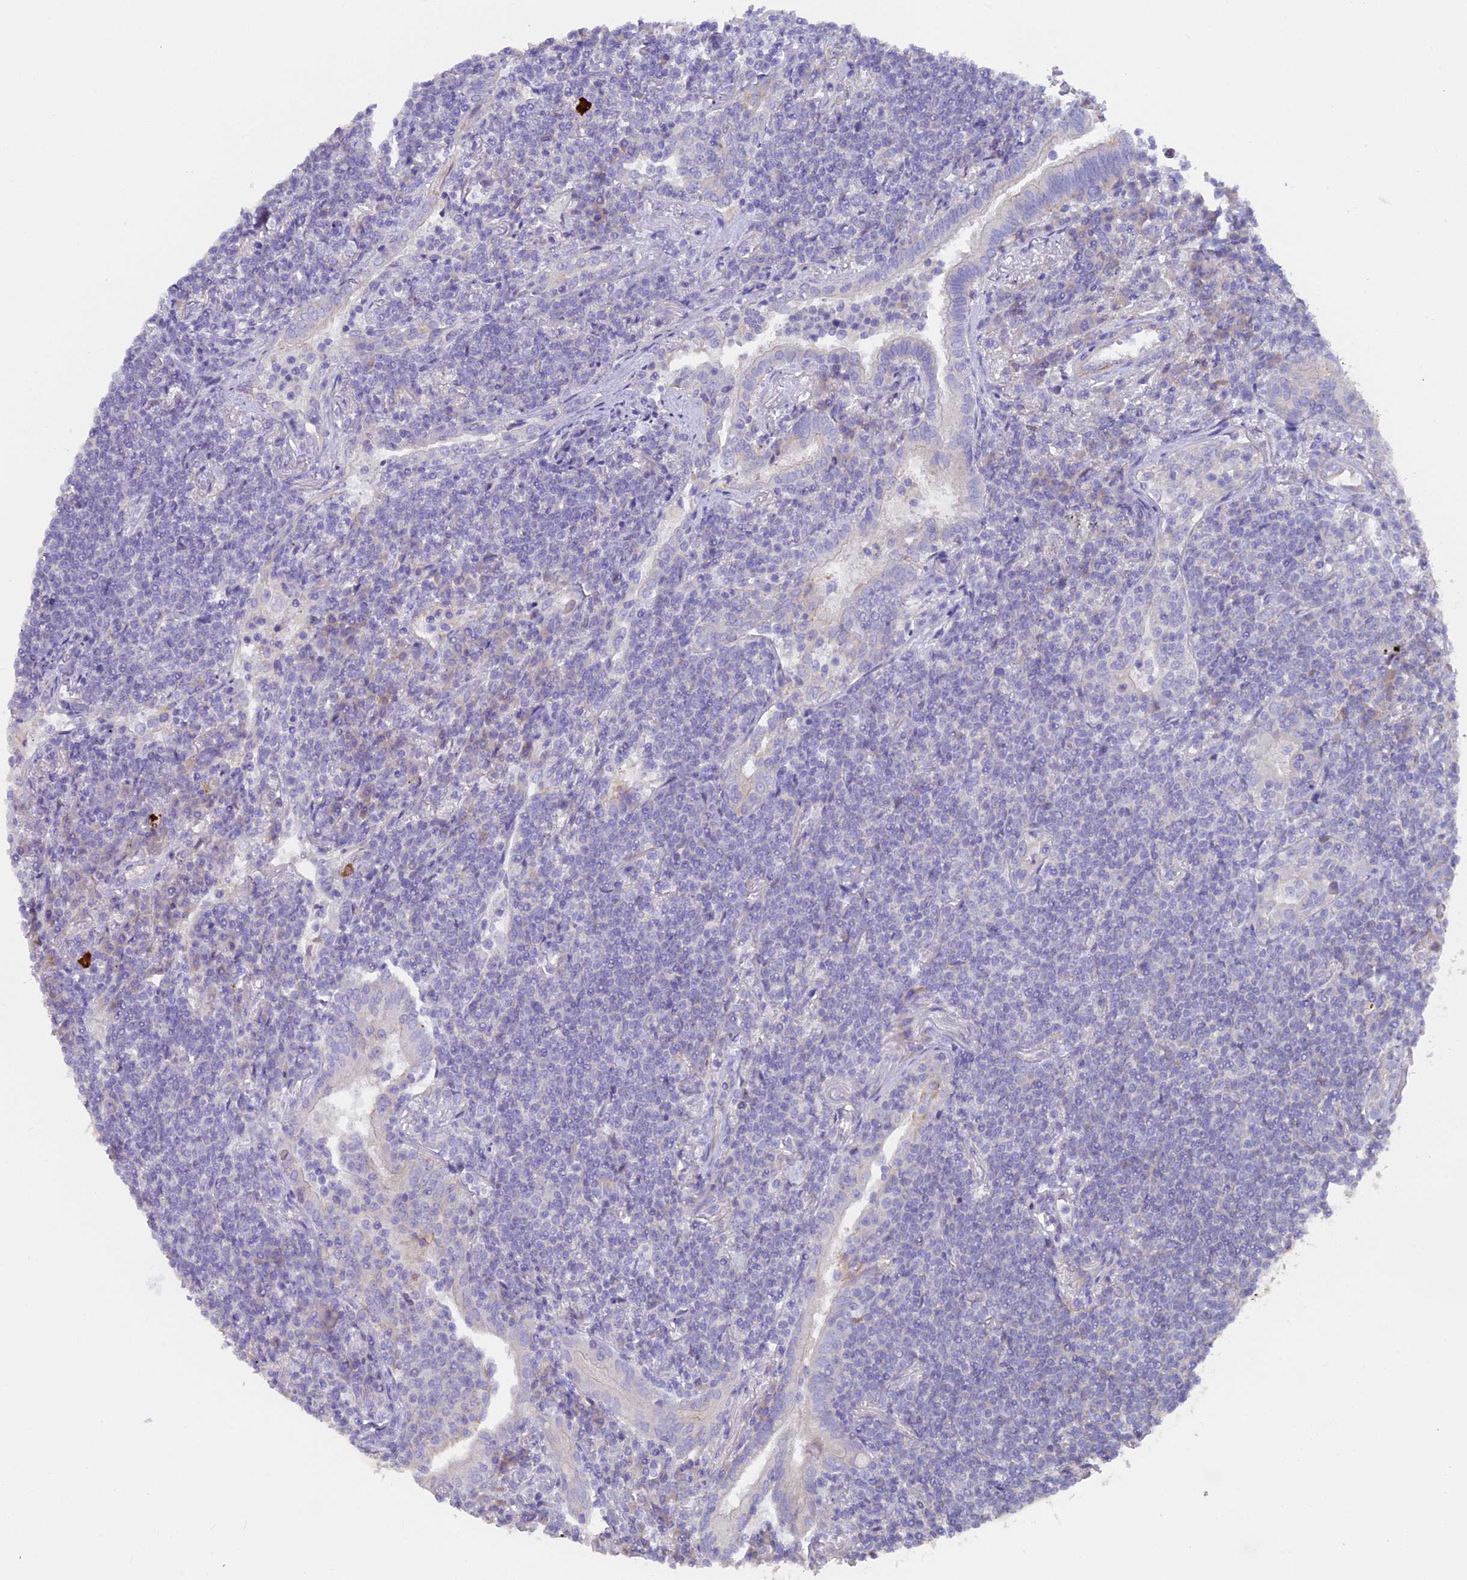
{"staining": {"intensity": "negative", "quantity": "none", "location": "none"}, "tissue": "lymphoma", "cell_type": "Tumor cells", "image_type": "cancer", "snomed": [{"axis": "morphology", "description": "Malignant lymphoma, non-Hodgkin's type, Low grade"}, {"axis": "topography", "description": "Lung"}], "caption": "Human malignant lymphoma, non-Hodgkin's type (low-grade) stained for a protein using IHC exhibits no positivity in tumor cells.", "gene": "FAM168B", "patient": {"sex": "female", "age": 71}}